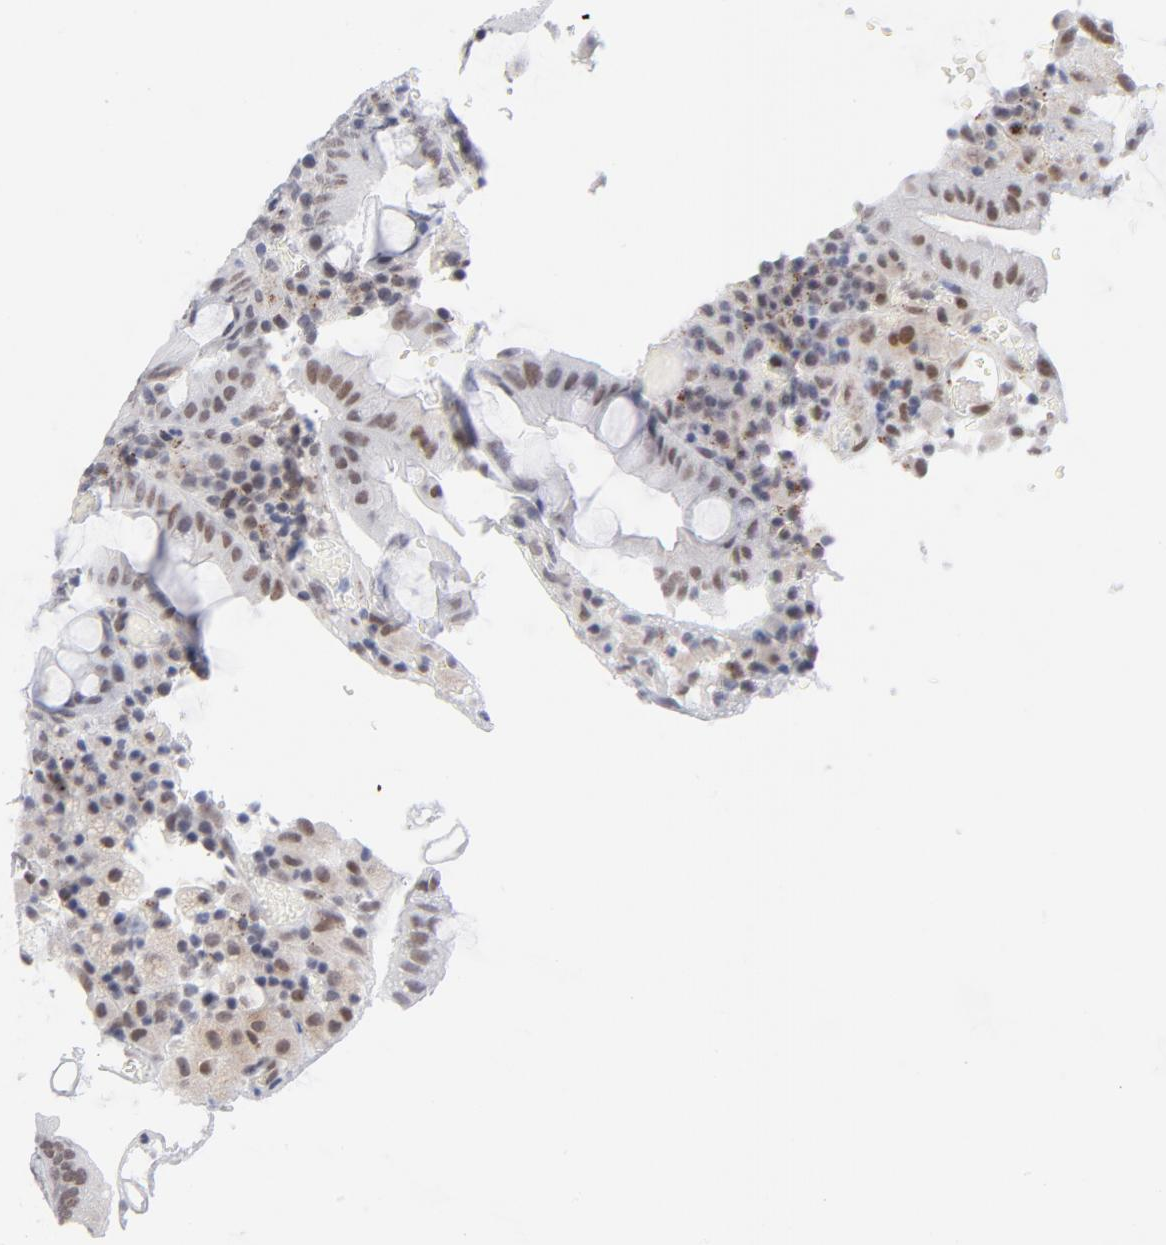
{"staining": {"intensity": "moderate", "quantity": ">75%", "location": "nuclear"}, "tissue": "colorectal cancer", "cell_type": "Tumor cells", "image_type": "cancer", "snomed": [{"axis": "morphology", "description": "Normal tissue, NOS"}, {"axis": "morphology", "description": "Adenocarcinoma, NOS"}, {"axis": "topography", "description": "Colon"}], "caption": "This histopathology image shows colorectal adenocarcinoma stained with immunohistochemistry (IHC) to label a protein in brown. The nuclear of tumor cells show moderate positivity for the protein. Nuclei are counter-stained blue.", "gene": "BAP1", "patient": {"sex": "female", "age": 78}}